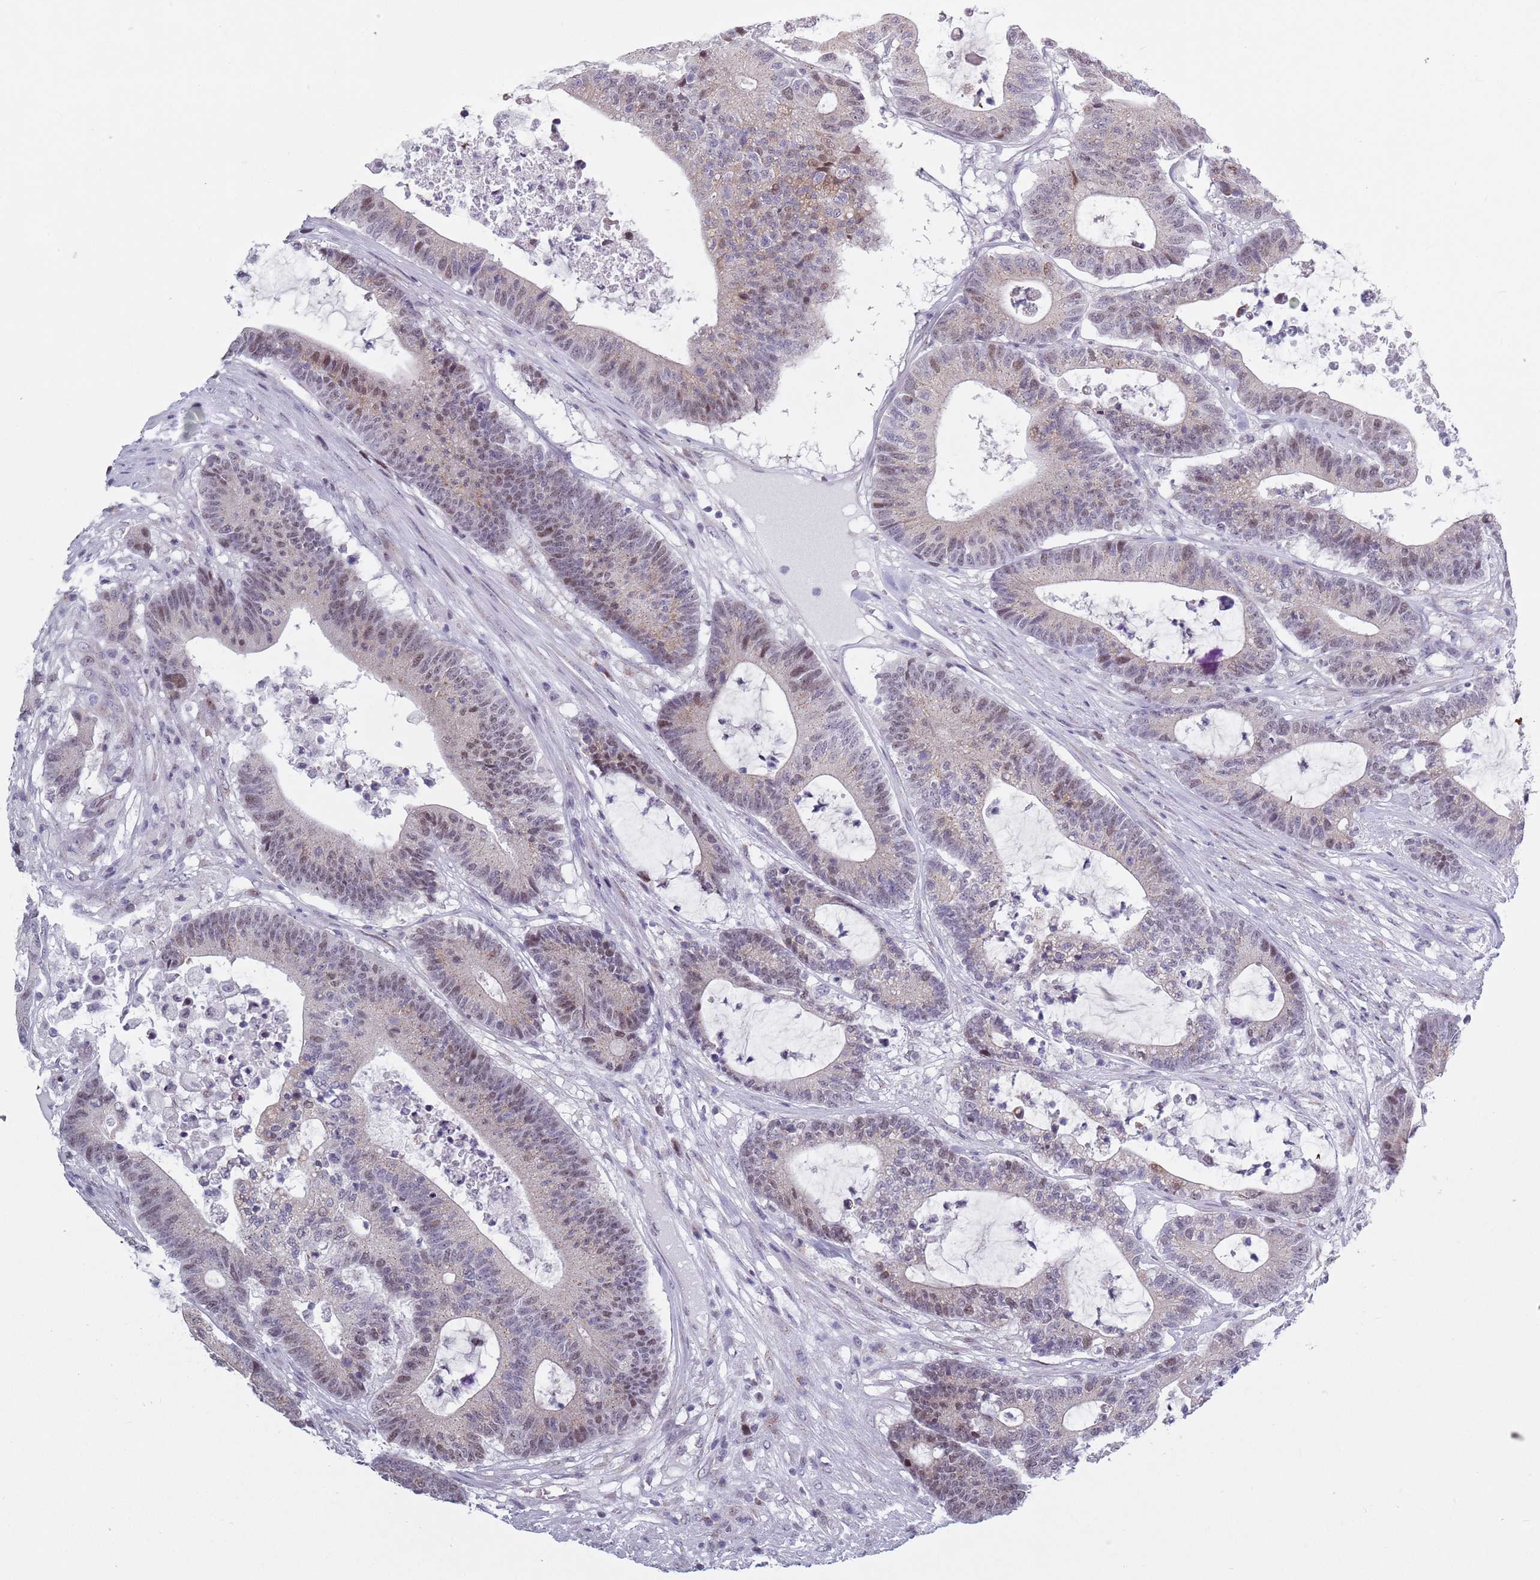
{"staining": {"intensity": "weak", "quantity": "25%-75%", "location": "cytoplasmic/membranous,nuclear"}, "tissue": "colorectal cancer", "cell_type": "Tumor cells", "image_type": "cancer", "snomed": [{"axis": "morphology", "description": "Adenocarcinoma, NOS"}, {"axis": "topography", "description": "Colon"}], "caption": "Tumor cells reveal weak cytoplasmic/membranous and nuclear positivity in approximately 25%-75% of cells in colorectal cancer.", "gene": "ZKSCAN2", "patient": {"sex": "female", "age": 84}}